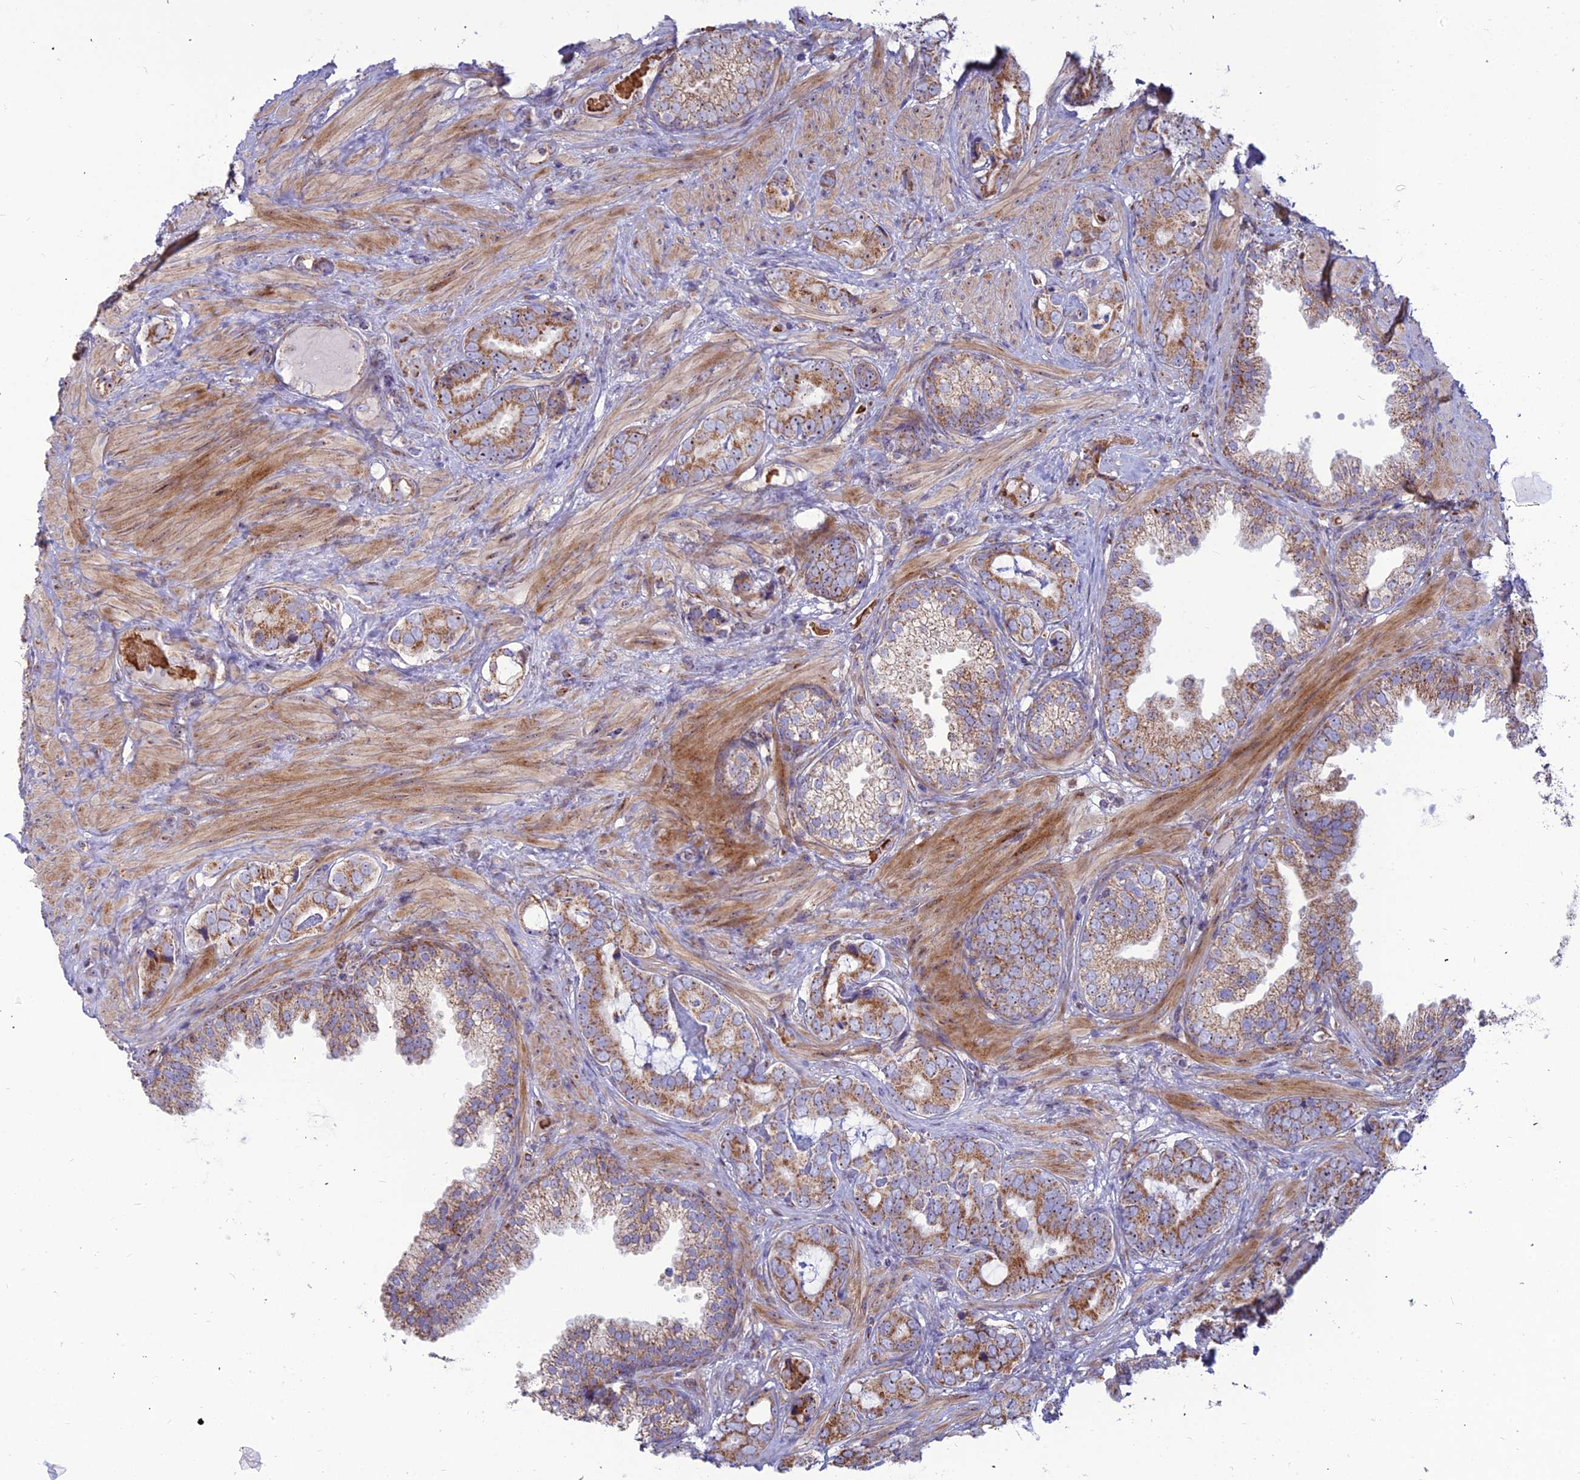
{"staining": {"intensity": "moderate", "quantity": ">75%", "location": "cytoplasmic/membranous"}, "tissue": "prostate cancer", "cell_type": "Tumor cells", "image_type": "cancer", "snomed": [{"axis": "morphology", "description": "Adenocarcinoma, High grade"}, {"axis": "topography", "description": "Prostate"}], "caption": "Immunohistochemical staining of human prostate cancer (adenocarcinoma (high-grade)) displays medium levels of moderate cytoplasmic/membranous protein staining in approximately >75% of tumor cells. (Stains: DAB in brown, nuclei in blue, Microscopy: brightfield microscopy at high magnification).", "gene": "SLC35F4", "patient": {"sex": "male", "age": 71}}